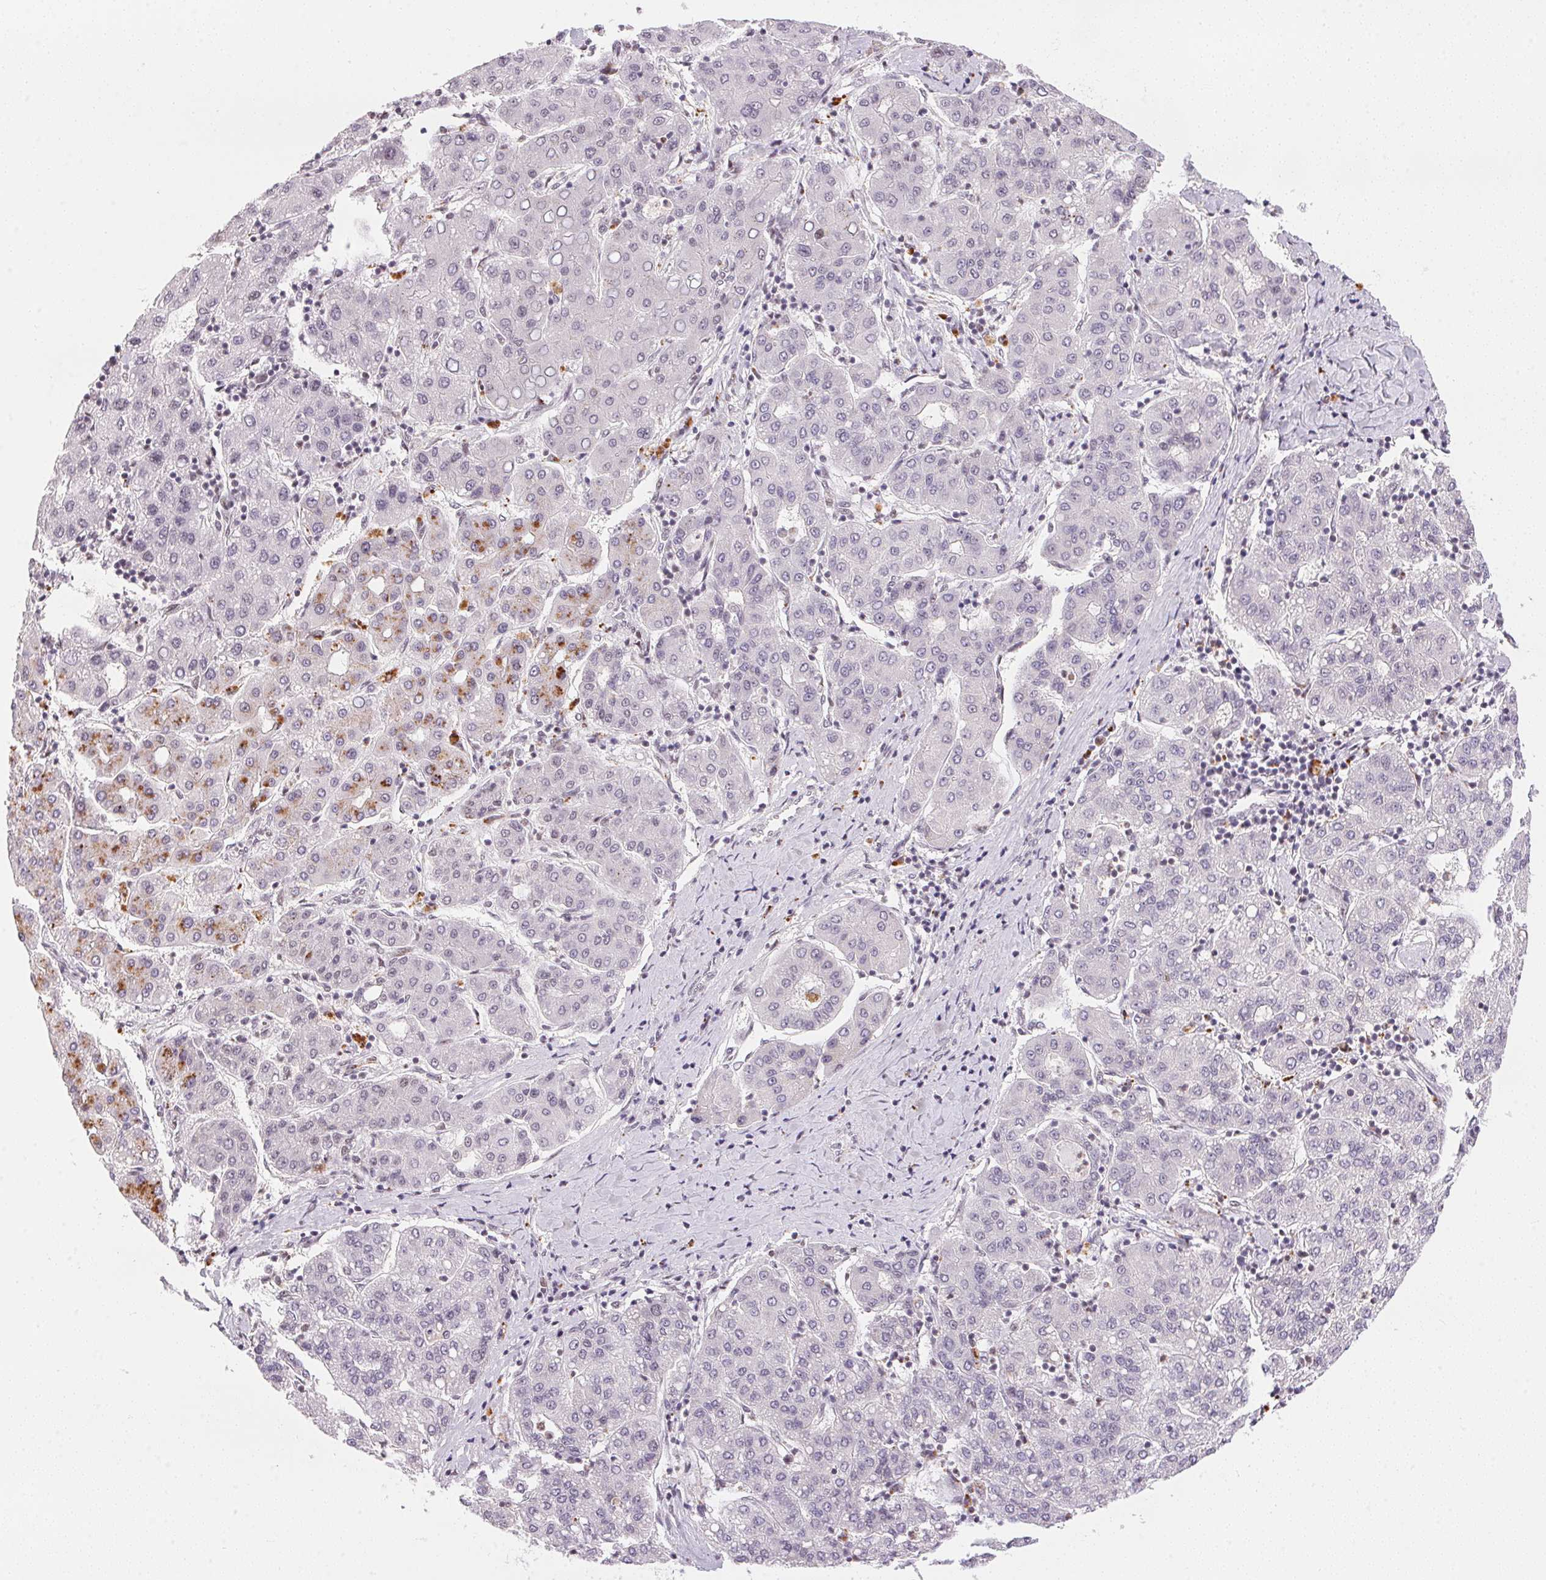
{"staining": {"intensity": "moderate", "quantity": "<25%", "location": "cytoplasmic/membranous"}, "tissue": "liver cancer", "cell_type": "Tumor cells", "image_type": "cancer", "snomed": [{"axis": "morphology", "description": "Carcinoma, Hepatocellular, NOS"}, {"axis": "topography", "description": "Liver"}], "caption": "Liver cancer stained for a protein (brown) displays moderate cytoplasmic/membranous positive positivity in about <25% of tumor cells.", "gene": "NFE2L1", "patient": {"sex": "male", "age": 65}}